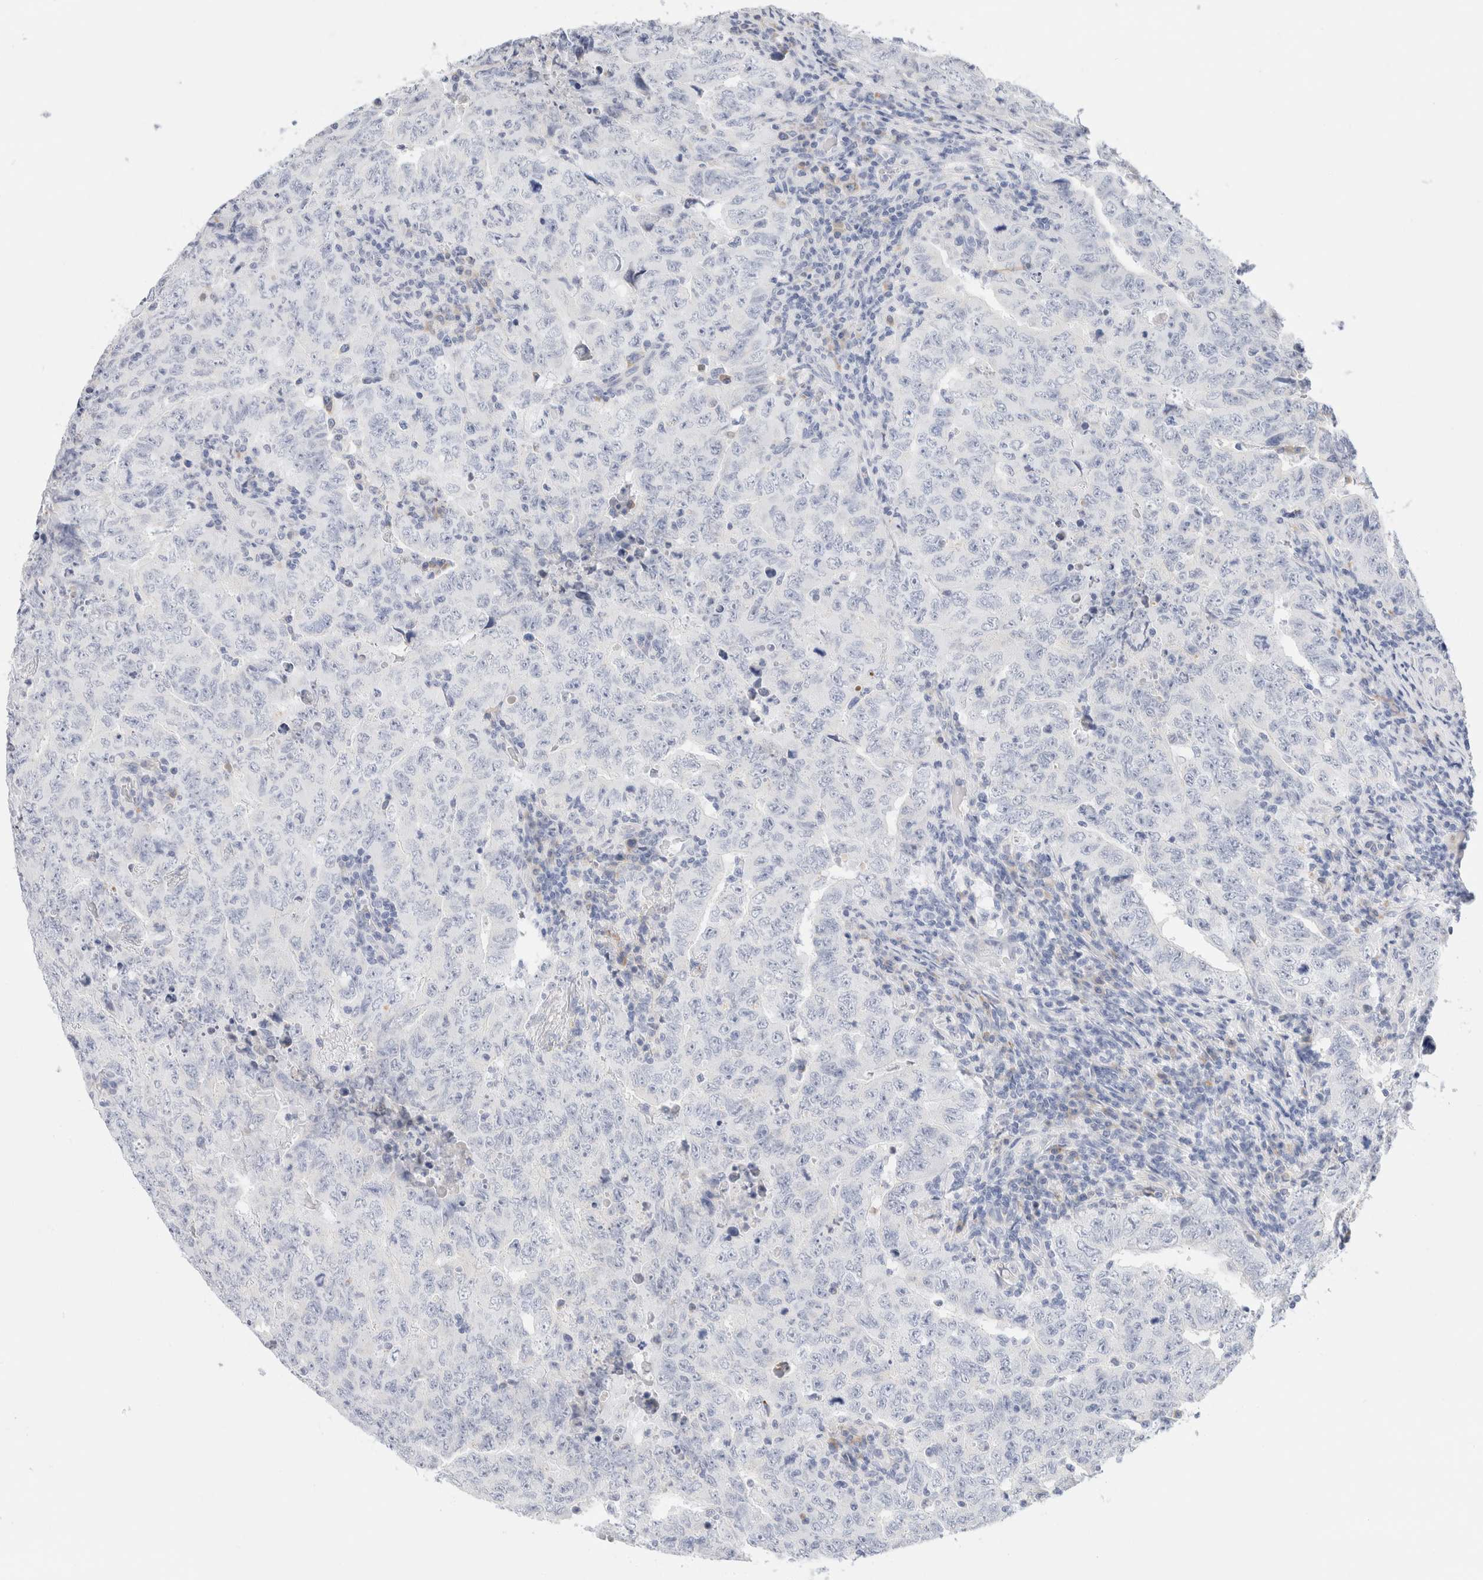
{"staining": {"intensity": "negative", "quantity": "none", "location": "none"}, "tissue": "testis cancer", "cell_type": "Tumor cells", "image_type": "cancer", "snomed": [{"axis": "morphology", "description": "Carcinoma, Embryonal, NOS"}, {"axis": "topography", "description": "Testis"}], "caption": "Testis embryonal carcinoma stained for a protein using immunohistochemistry (IHC) demonstrates no staining tumor cells.", "gene": "GADD45G", "patient": {"sex": "male", "age": 26}}